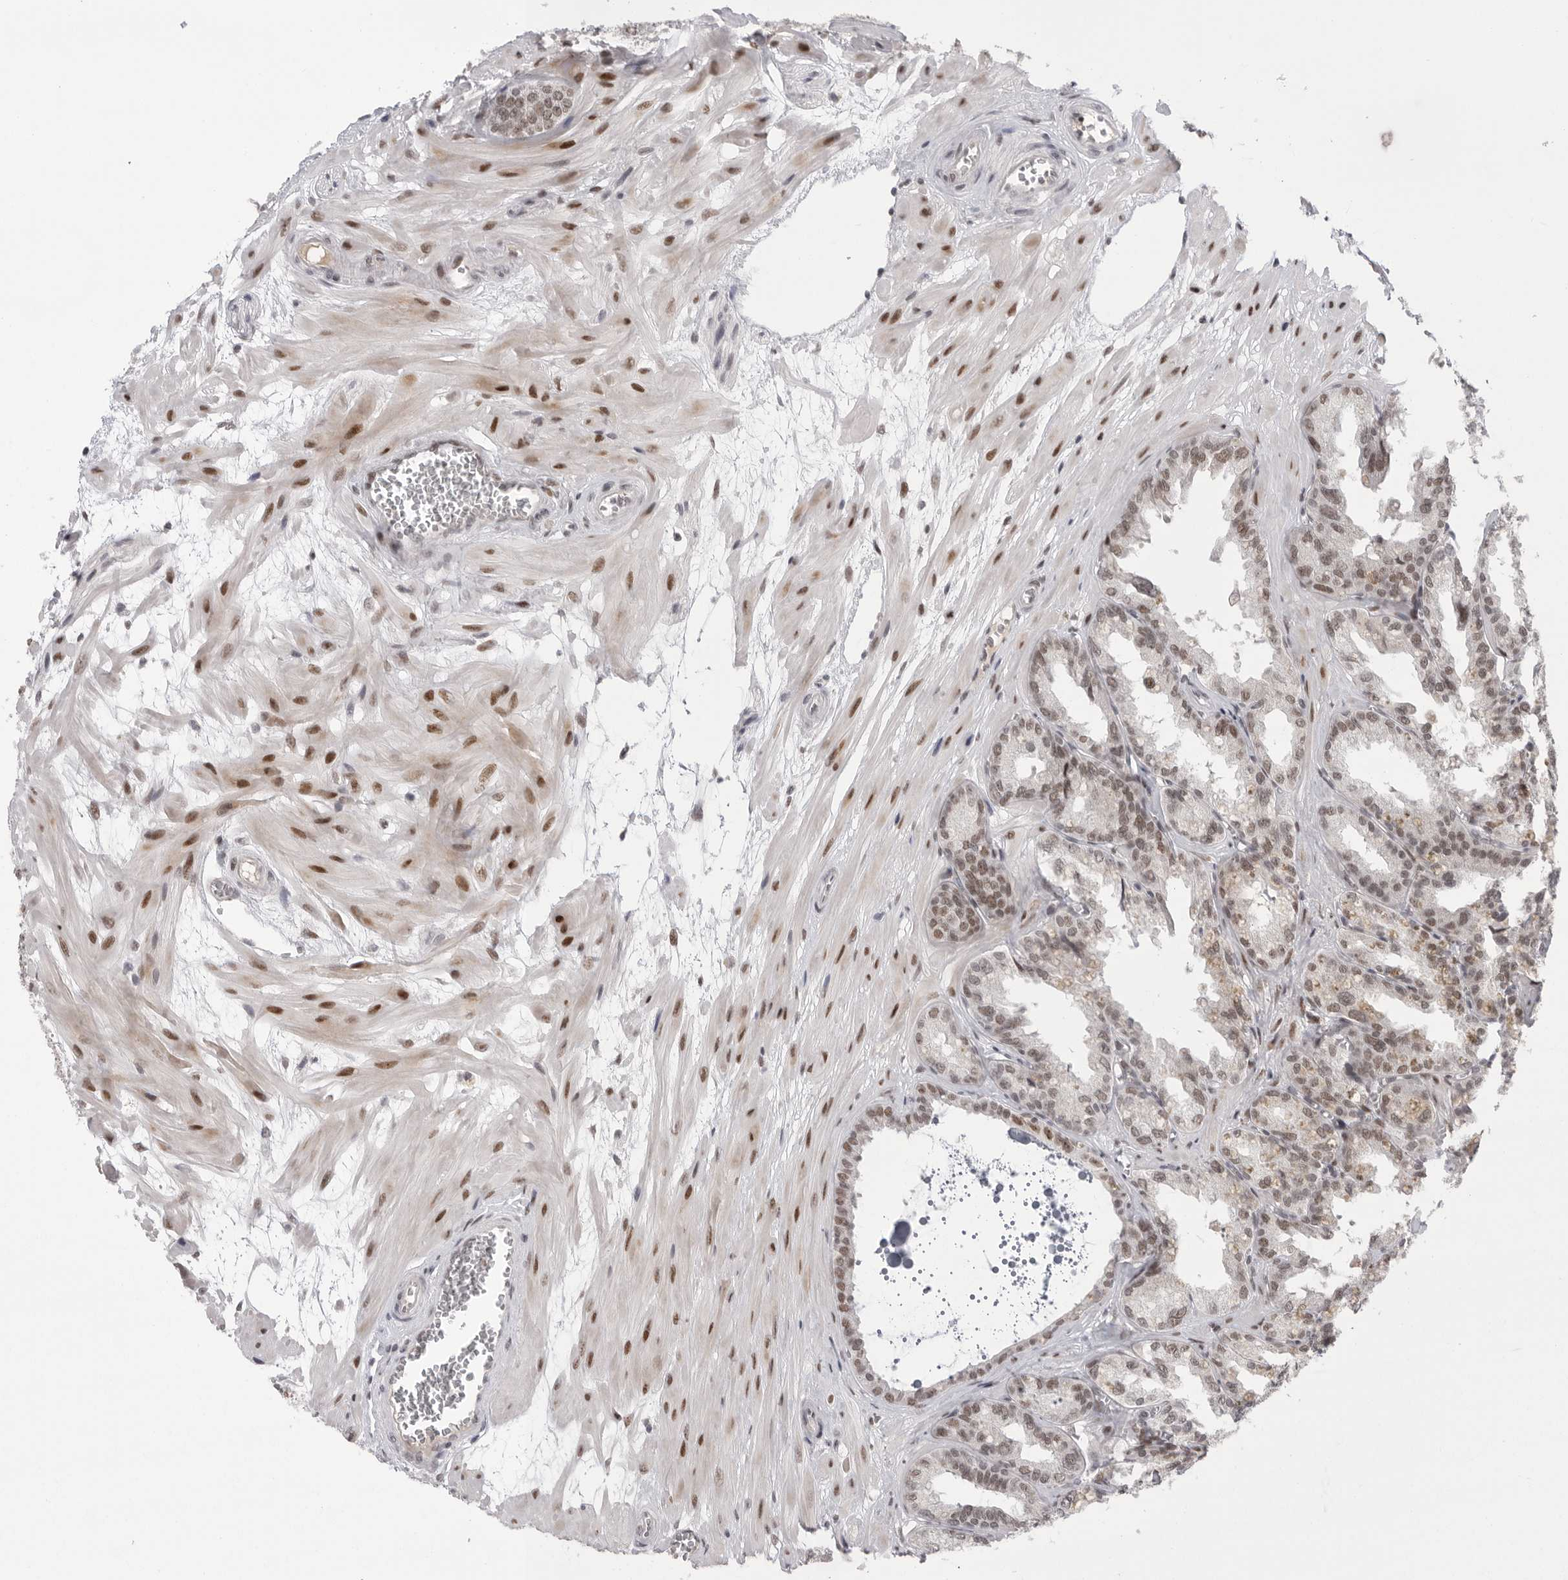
{"staining": {"intensity": "moderate", "quantity": ">75%", "location": "nuclear"}, "tissue": "seminal vesicle", "cell_type": "Glandular cells", "image_type": "normal", "snomed": [{"axis": "morphology", "description": "Normal tissue, NOS"}, {"axis": "topography", "description": "Prostate"}, {"axis": "topography", "description": "Seminal veicle"}], "caption": "The micrograph displays a brown stain indicating the presence of a protein in the nuclear of glandular cells in seminal vesicle. Immunohistochemistry (ihc) stains the protein in brown and the nuclei are stained blue.", "gene": "POU5F1", "patient": {"sex": "male", "age": 51}}